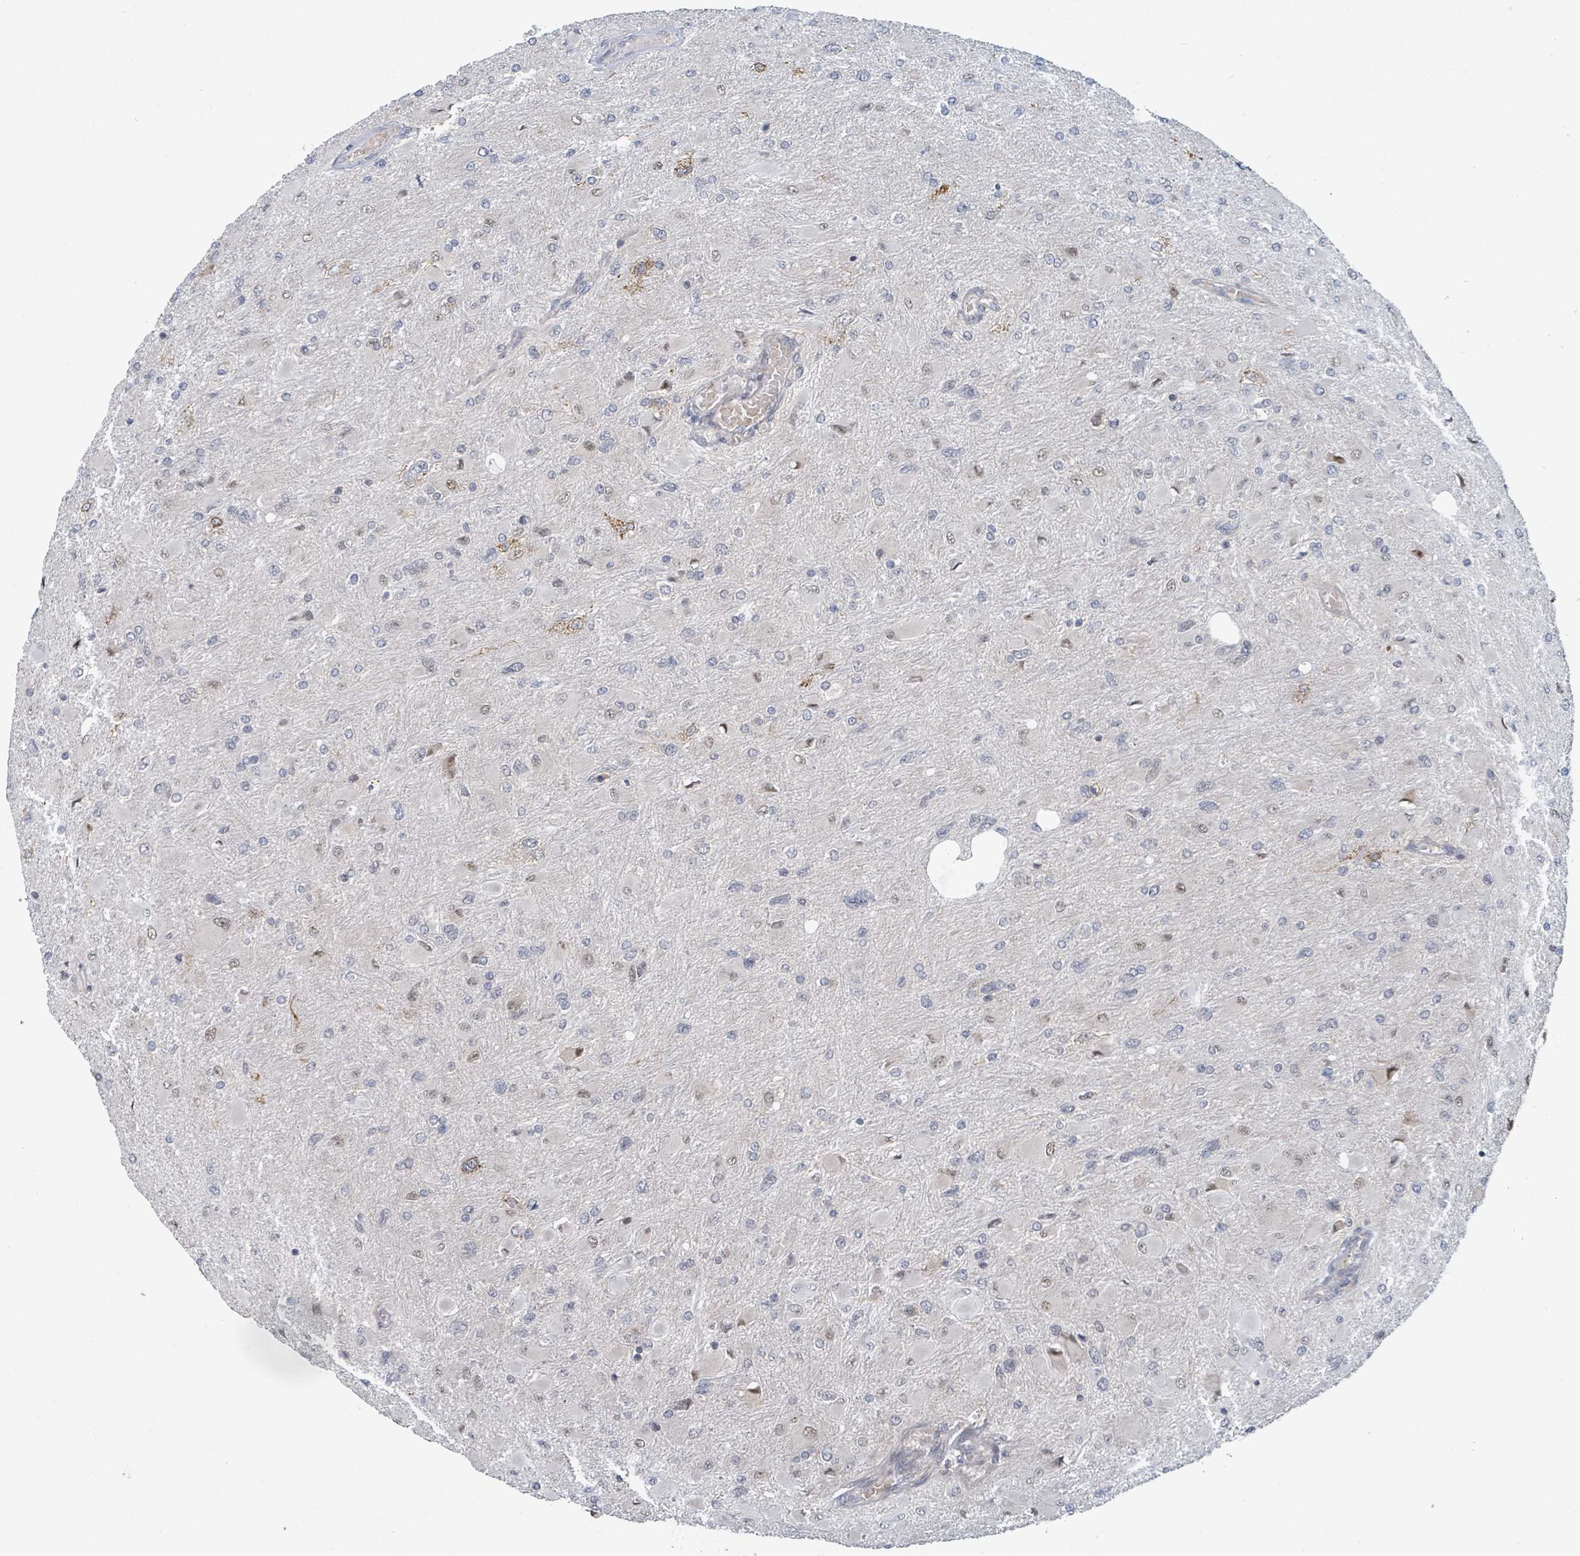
{"staining": {"intensity": "moderate", "quantity": "<25%", "location": "nuclear"}, "tissue": "glioma", "cell_type": "Tumor cells", "image_type": "cancer", "snomed": [{"axis": "morphology", "description": "Glioma, malignant, High grade"}, {"axis": "topography", "description": "Cerebral cortex"}], "caption": "About <25% of tumor cells in human glioma reveal moderate nuclear protein staining as visualized by brown immunohistochemical staining.", "gene": "GTF3C1", "patient": {"sex": "female", "age": 36}}